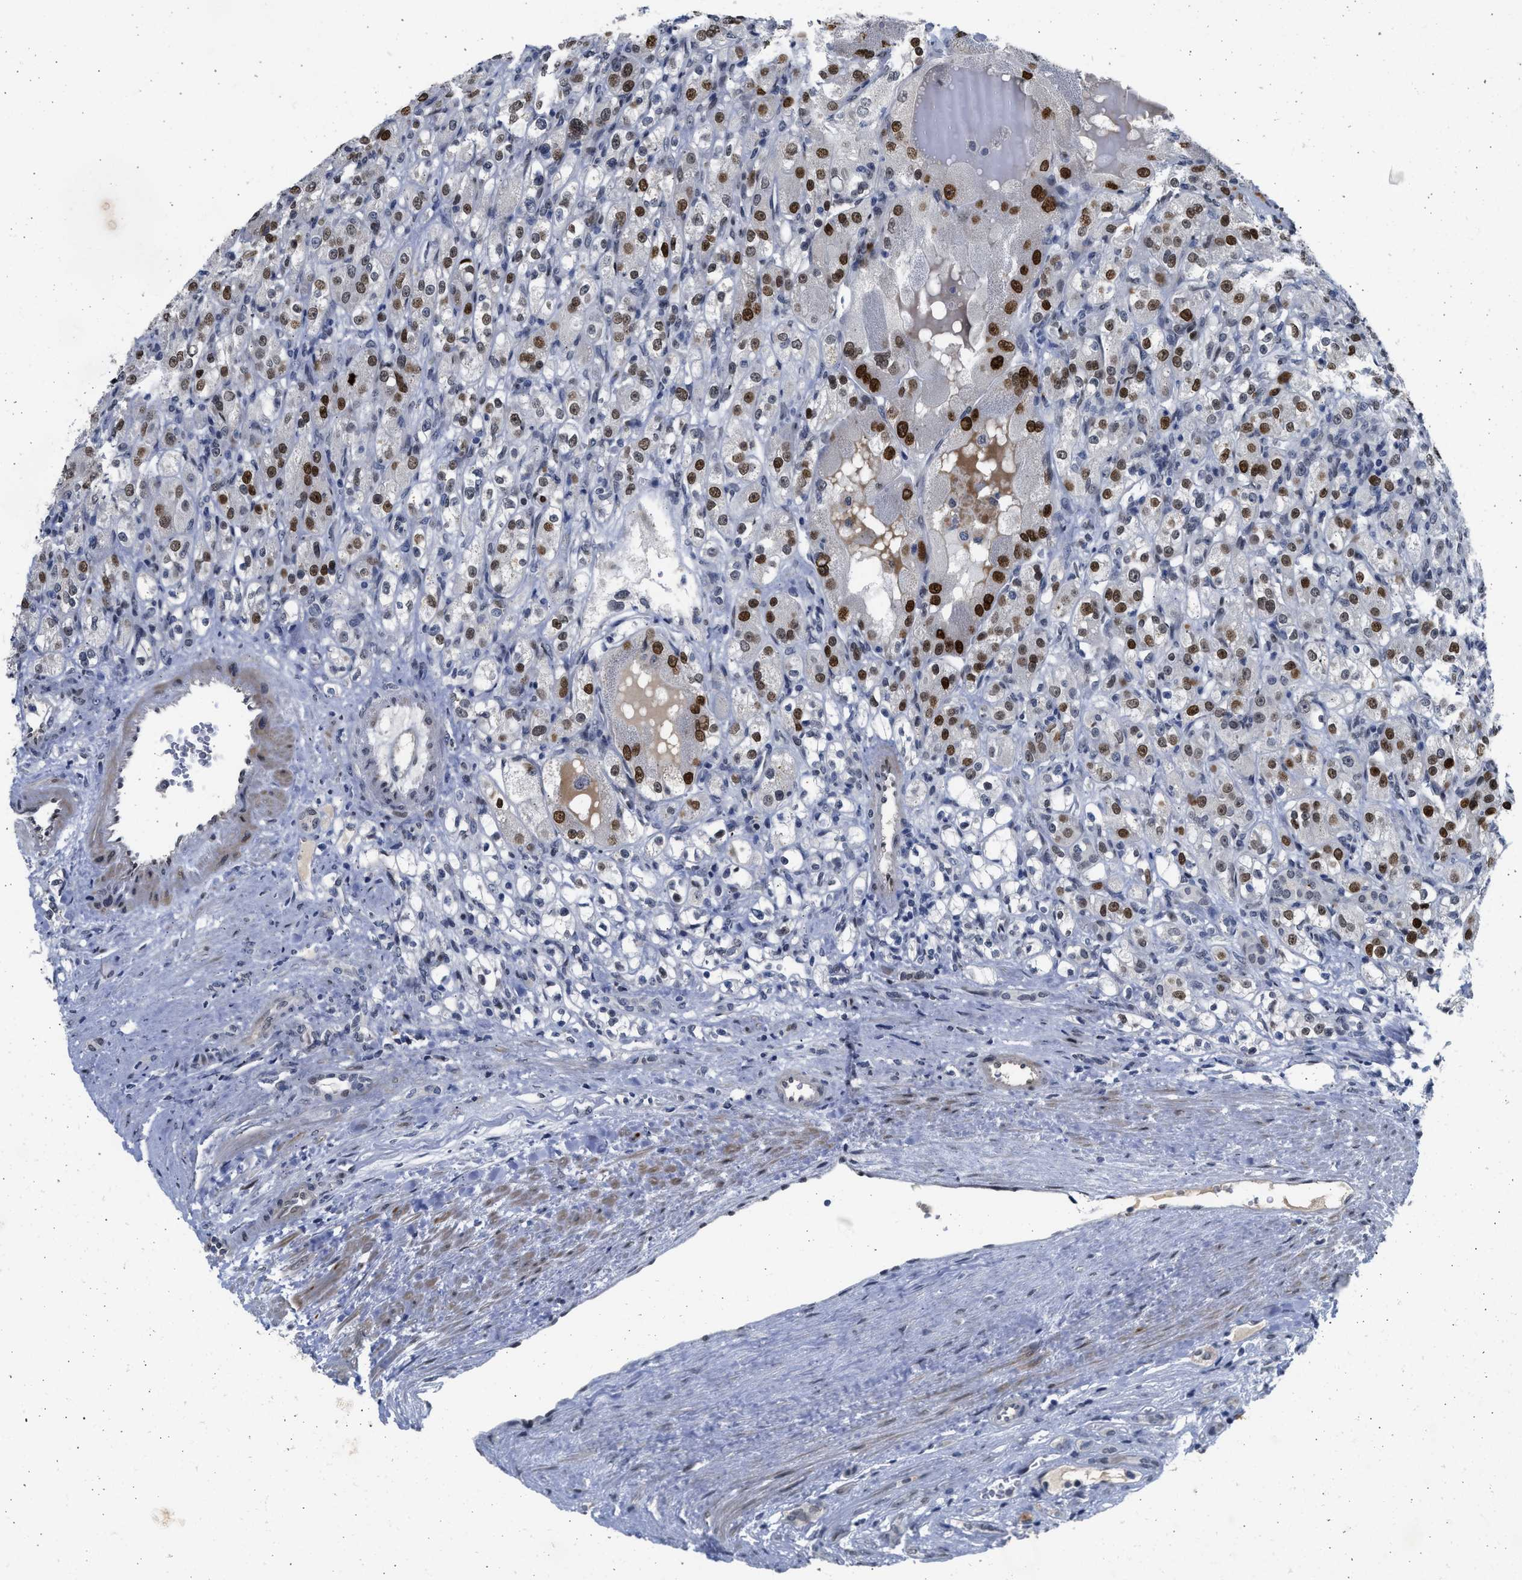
{"staining": {"intensity": "strong", "quantity": ">75%", "location": "nuclear"}, "tissue": "renal cancer", "cell_type": "Tumor cells", "image_type": "cancer", "snomed": [{"axis": "morphology", "description": "Normal tissue, NOS"}, {"axis": "morphology", "description": "Adenocarcinoma, NOS"}, {"axis": "topography", "description": "Kidney"}], "caption": "Renal cancer stained with DAB (3,3'-diaminobenzidine) immunohistochemistry (IHC) reveals high levels of strong nuclear expression in about >75% of tumor cells. (DAB (3,3'-diaminobenzidine) = brown stain, brightfield microscopy at high magnification).", "gene": "HMGN3", "patient": {"sex": "male", "age": 61}}